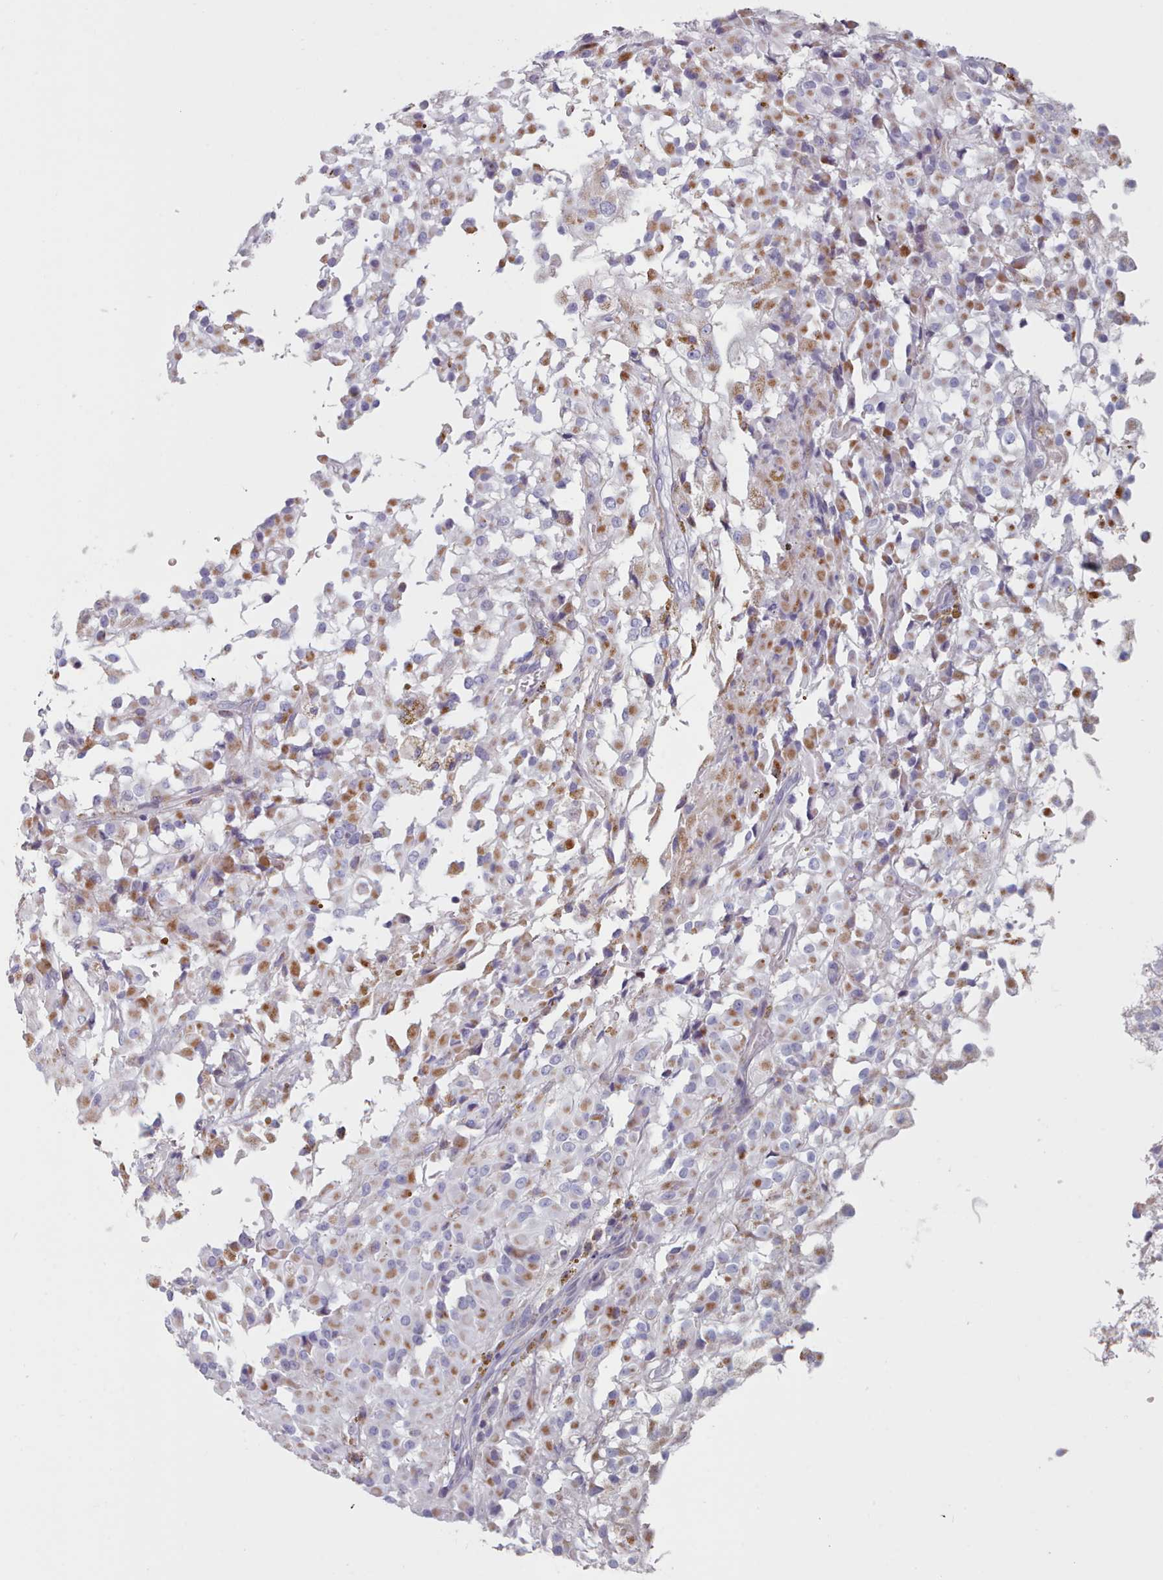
{"staining": {"intensity": "moderate", "quantity": "25%-75%", "location": "cytoplasmic/membranous"}, "tissue": "glioma", "cell_type": "Tumor cells", "image_type": "cancer", "snomed": [{"axis": "morphology", "description": "Glioma, malignant, High grade"}, {"axis": "topography", "description": "Brain"}], "caption": "Protein positivity by immunohistochemistry demonstrates moderate cytoplasmic/membranous staining in about 25%-75% of tumor cells in high-grade glioma (malignant).", "gene": "FAM170B", "patient": {"sex": "female", "age": 59}}